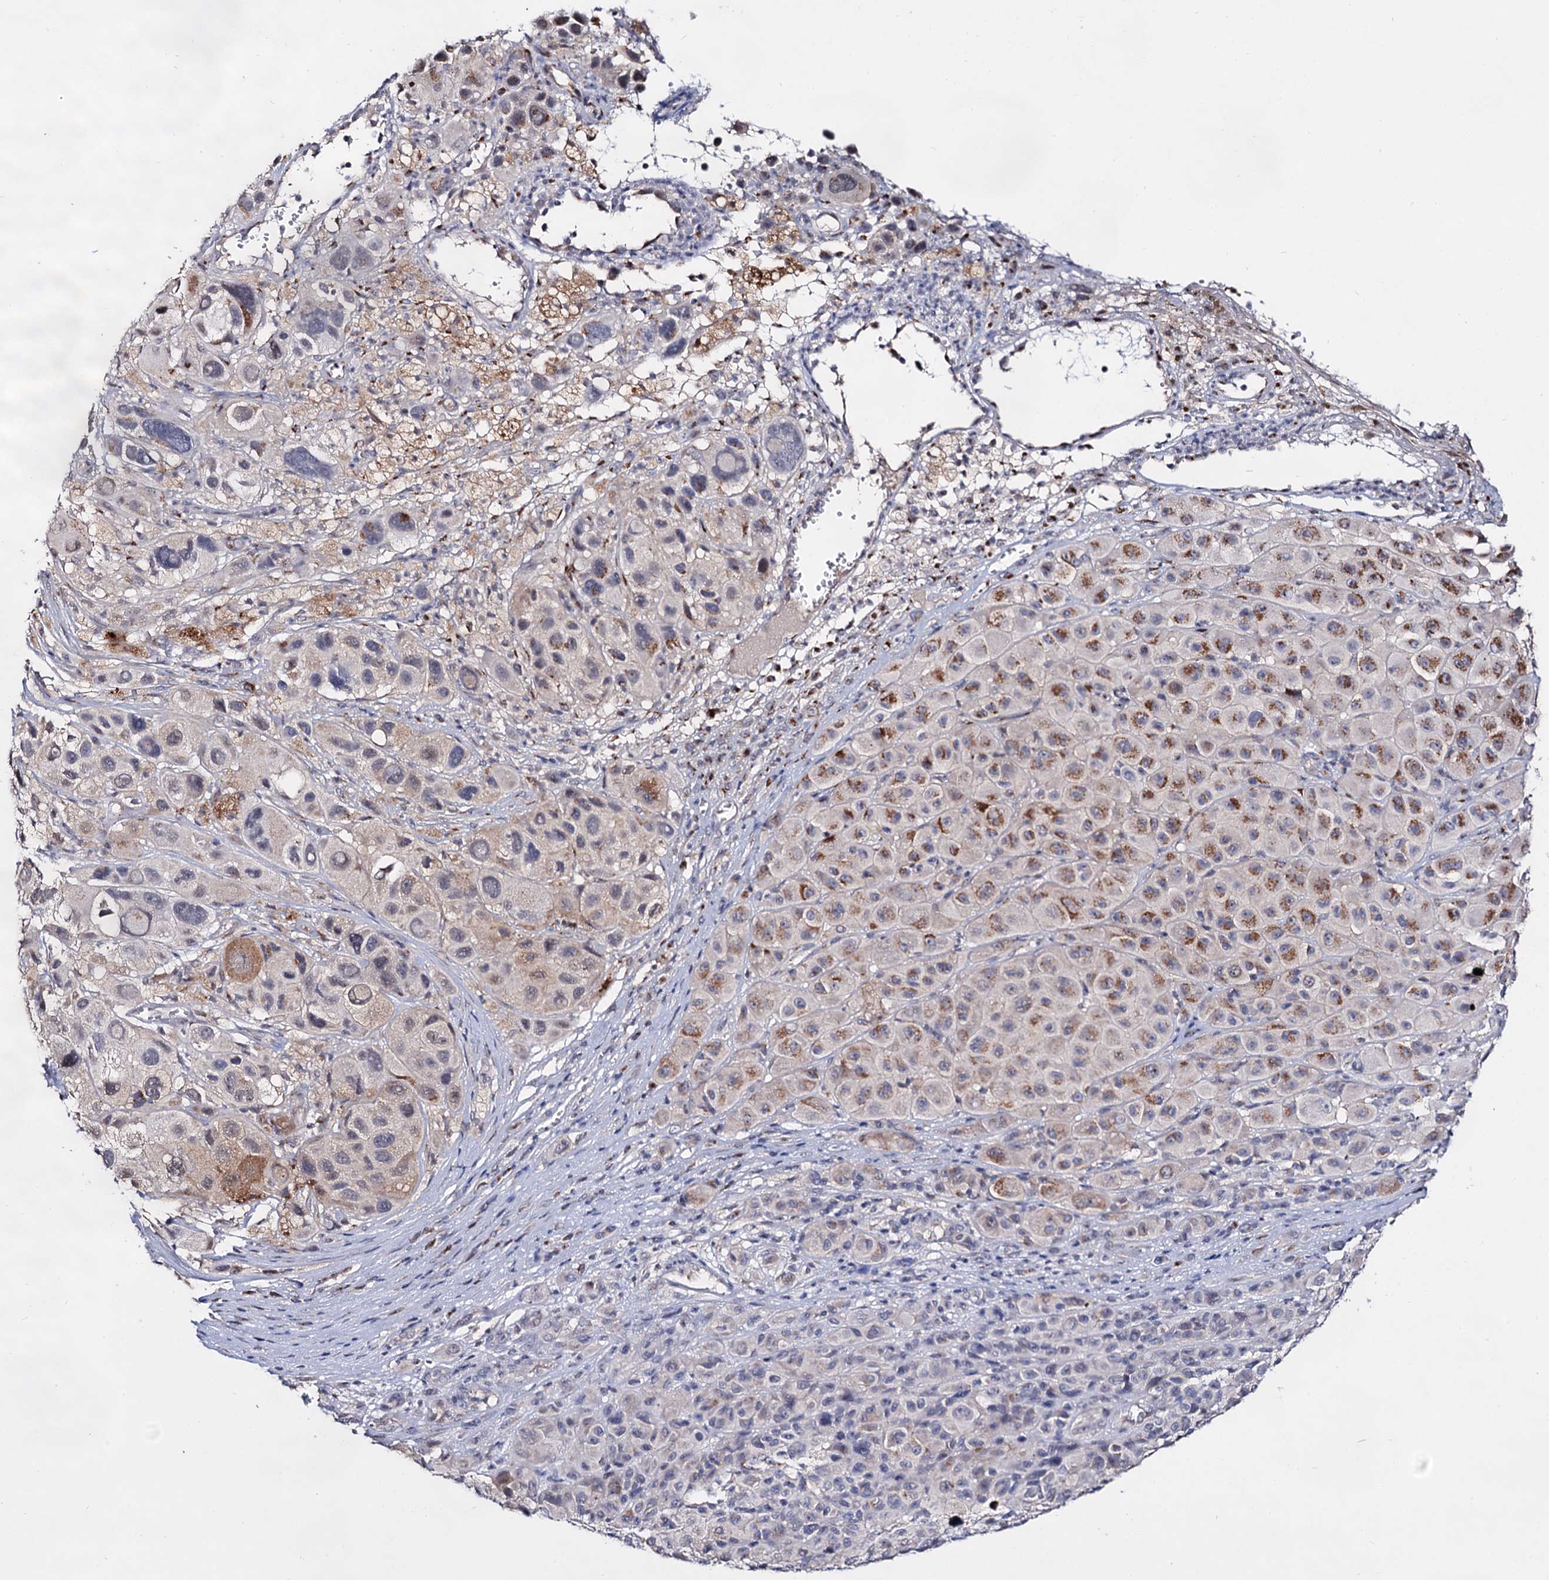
{"staining": {"intensity": "moderate", "quantity": "25%-75%", "location": "cytoplasmic/membranous"}, "tissue": "melanoma", "cell_type": "Tumor cells", "image_type": "cancer", "snomed": [{"axis": "morphology", "description": "Malignant melanoma, NOS"}, {"axis": "topography", "description": "Skin of trunk"}], "caption": "Malignant melanoma was stained to show a protein in brown. There is medium levels of moderate cytoplasmic/membranous staining in approximately 25%-75% of tumor cells. Using DAB (brown) and hematoxylin (blue) stains, captured at high magnification using brightfield microscopy.", "gene": "ARFIP2", "patient": {"sex": "male", "age": 71}}